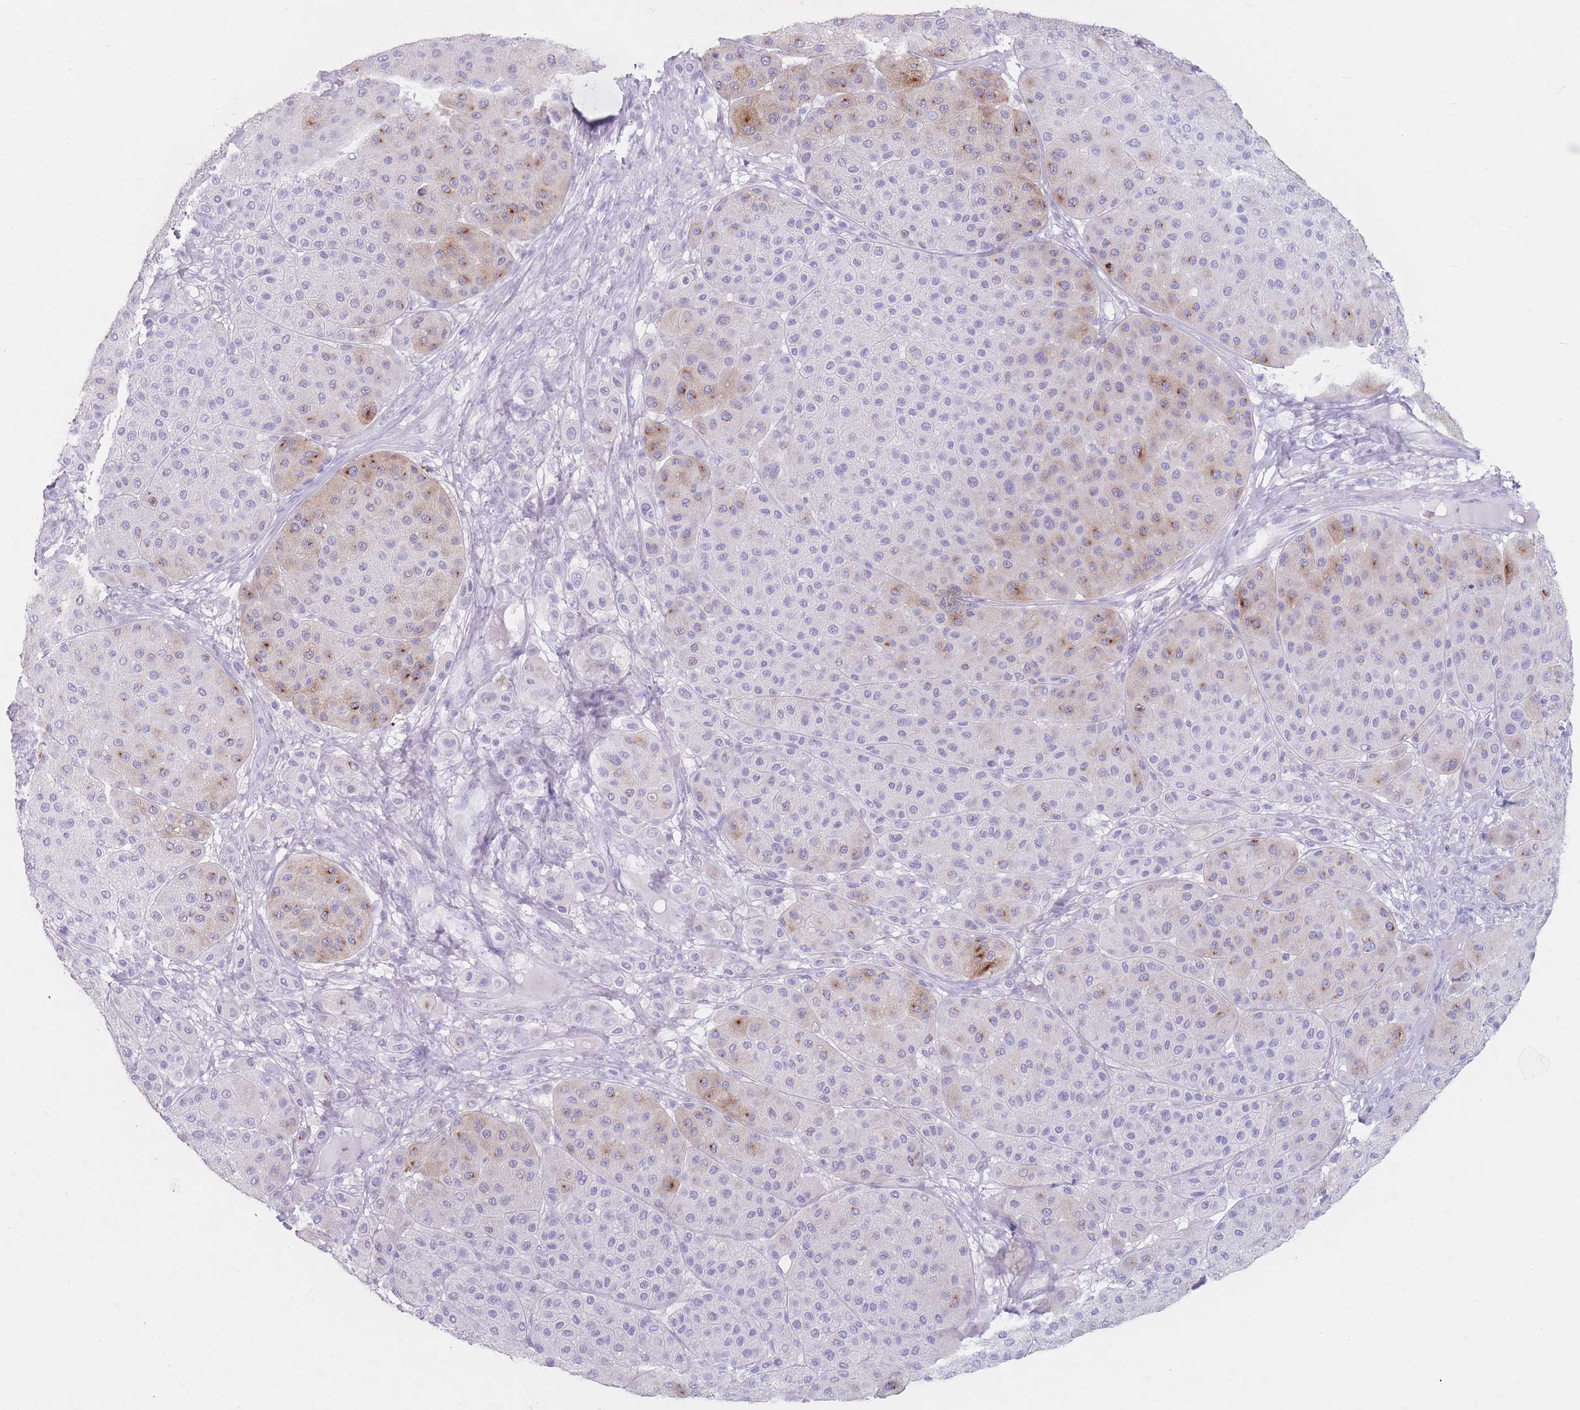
{"staining": {"intensity": "moderate", "quantity": "<25%", "location": "cytoplasmic/membranous"}, "tissue": "melanoma", "cell_type": "Tumor cells", "image_type": "cancer", "snomed": [{"axis": "morphology", "description": "Malignant melanoma, Metastatic site"}, {"axis": "topography", "description": "Smooth muscle"}], "caption": "A brown stain labels moderate cytoplasmic/membranous positivity of a protein in malignant melanoma (metastatic site) tumor cells. Nuclei are stained in blue.", "gene": "ST3GAL5", "patient": {"sex": "male", "age": 41}}